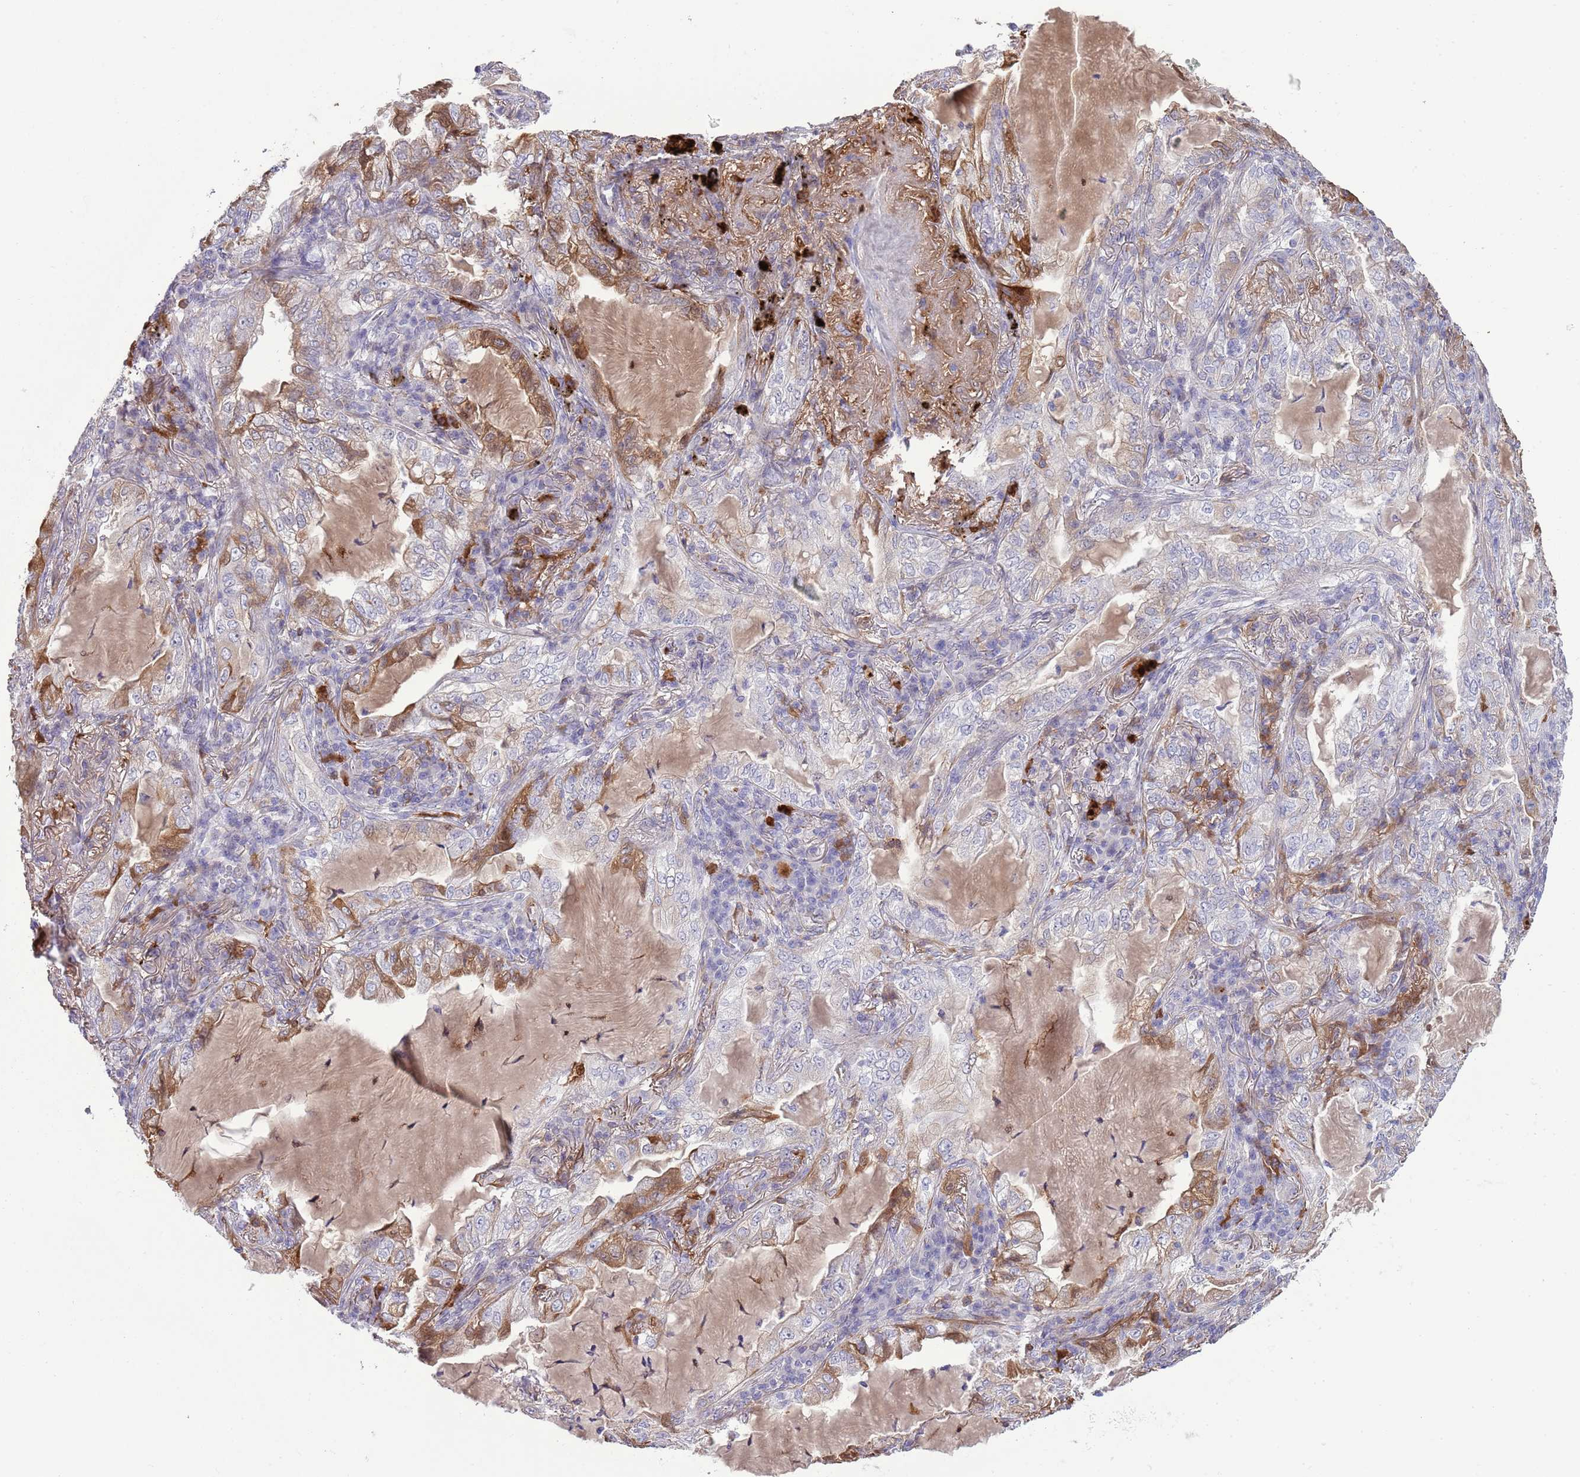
{"staining": {"intensity": "moderate", "quantity": "<25%", "location": "cytoplasmic/membranous"}, "tissue": "lung cancer", "cell_type": "Tumor cells", "image_type": "cancer", "snomed": [{"axis": "morphology", "description": "Adenocarcinoma, NOS"}, {"axis": "topography", "description": "Lung"}], "caption": "IHC micrograph of neoplastic tissue: human lung cancer (adenocarcinoma) stained using immunohistochemistry exhibits low levels of moderate protein expression localized specifically in the cytoplasmic/membranous of tumor cells, appearing as a cytoplasmic/membranous brown color.", "gene": "ABHD17C", "patient": {"sex": "female", "age": 73}}